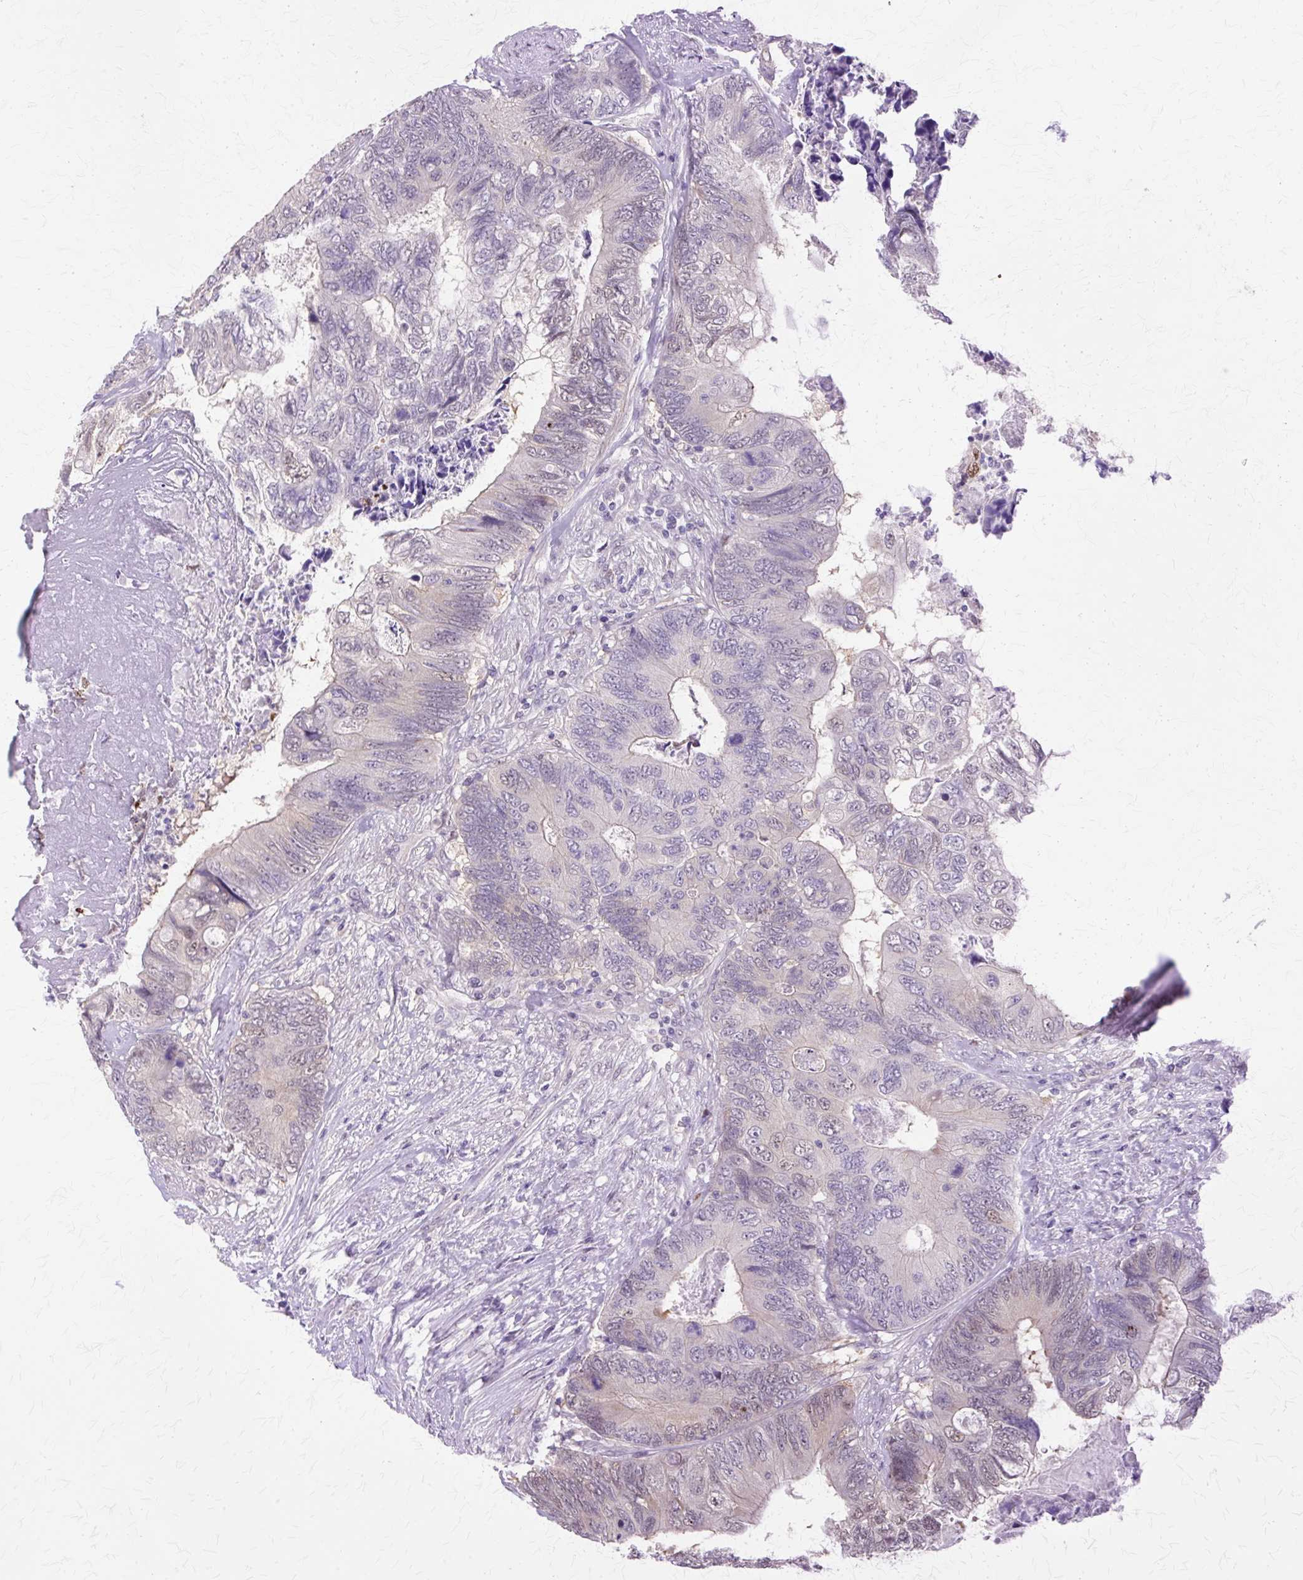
{"staining": {"intensity": "negative", "quantity": "none", "location": "none"}, "tissue": "colorectal cancer", "cell_type": "Tumor cells", "image_type": "cancer", "snomed": [{"axis": "morphology", "description": "Adenocarcinoma, NOS"}, {"axis": "topography", "description": "Colon"}], "caption": "Tumor cells are negative for protein expression in human colorectal cancer.", "gene": "HSPA8", "patient": {"sex": "female", "age": 67}}